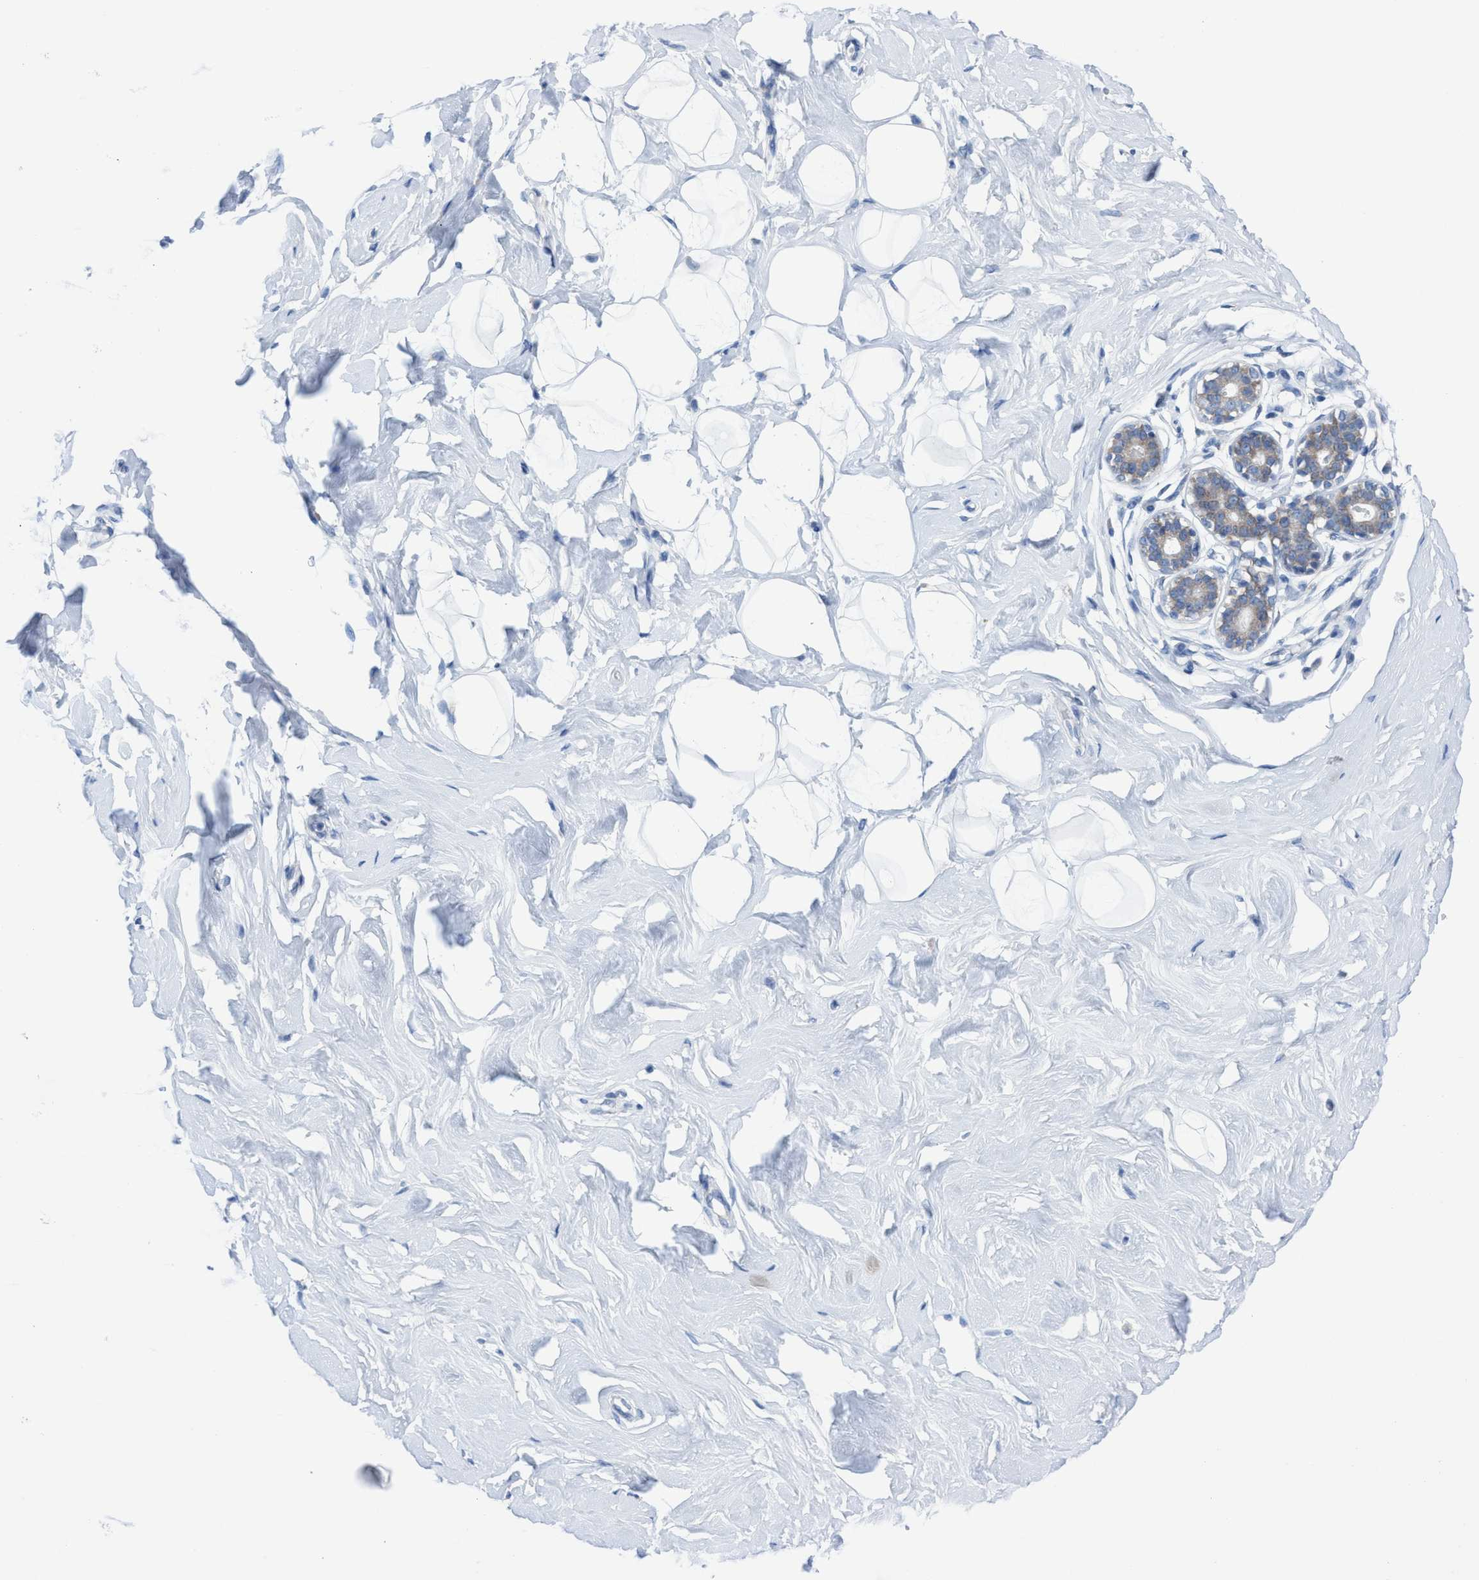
{"staining": {"intensity": "negative", "quantity": "none", "location": "none"}, "tissue": "breast", "cell_type": "Adipocytes", "image_type": "normal", "snomed": [{"axis": "morphology", "description": "Normal tissue, NOS"}, {"axis": "topography", "description": "Breast"}], "caption": "Photomicrograph shows no significant protein staining in adipocytes of benign breast.", "gene": "RSAD1", "patient": {"sex": "female", "age": 23}}